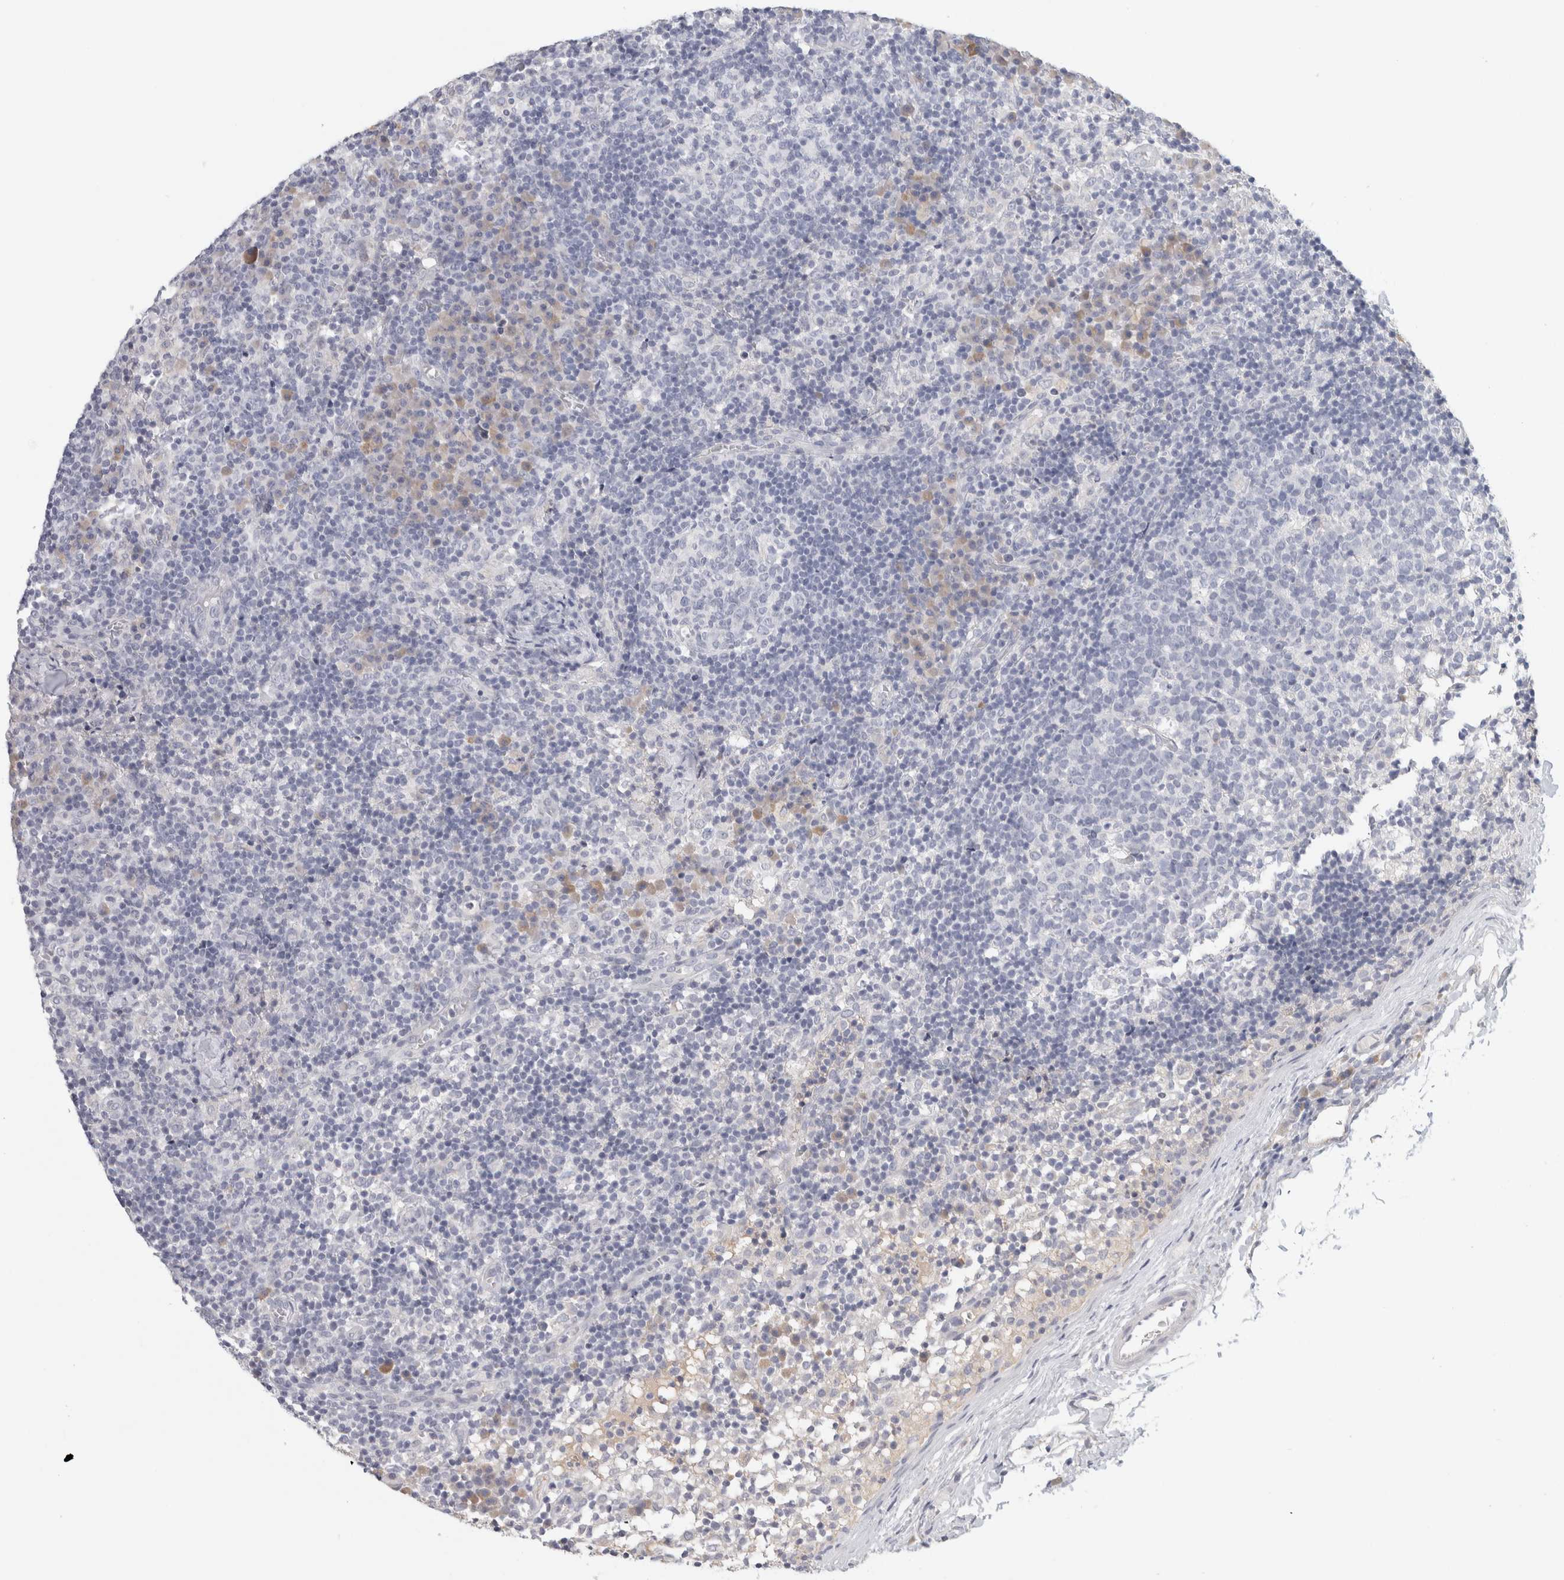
{"staining": {"intensity": "negative", "quantity": "none", "location": "none"}, "tissue": "lymph node", "cell_type": "Germinal center cells", "image_type": "normal", "snomed": [{"axis": "morphology", "description": "Normal tissue, NOS"}, {"axis": "morphology", "description": "Inflammation, NOS"}, {"axis": "topography", "description": "Lymph node"}], "caption": "Lymph node was stained to show a protein in brown. There is no significant expression in germinal center cells. The staining was performed using DAB (3,3'-diaminobenzidine) to visualize the protein expression in brown, while the nuclei were stained in blue with hematoxylin (Magnification: 20x).", "gene": "STK31", "patient": {"sex": "male", "age": 55}}